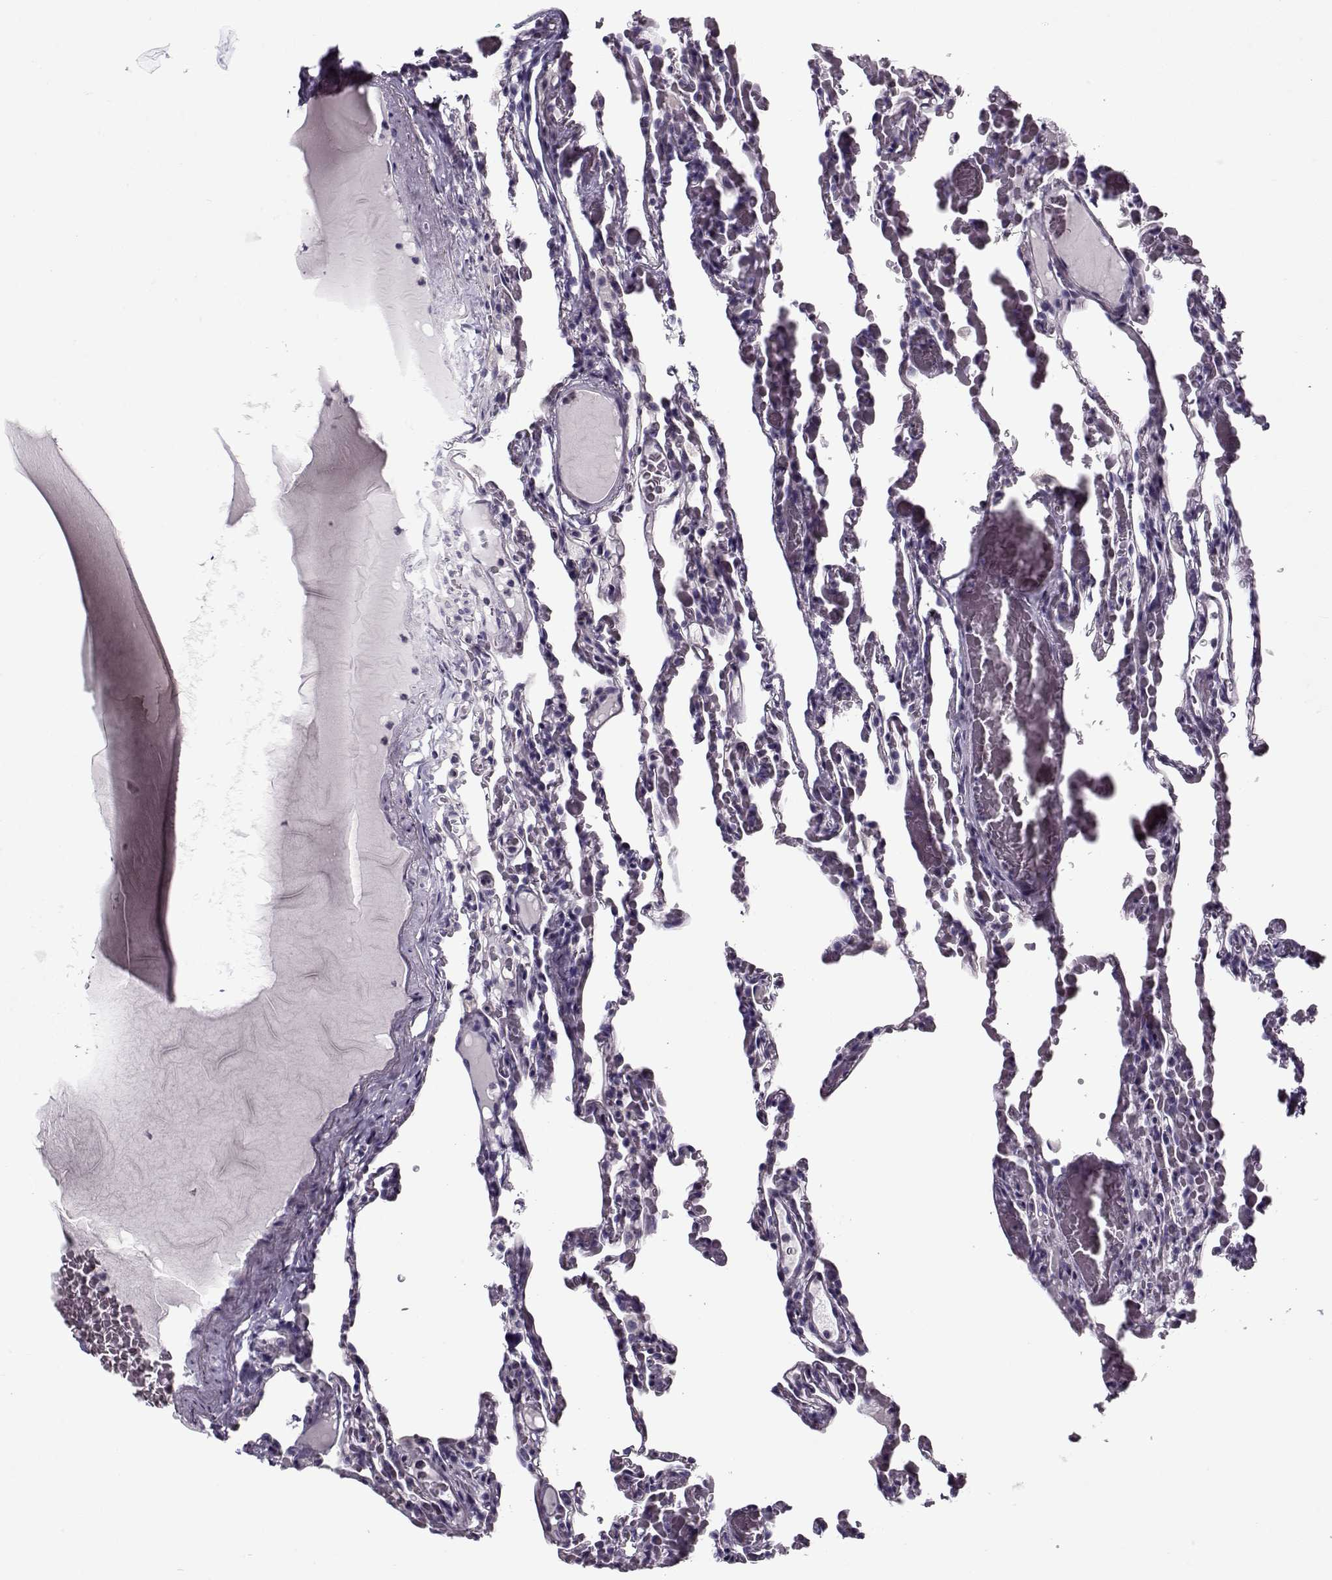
{"staining": {"intensity": "negative", "quantity": "none", "location": "none"}, "tissue": "lung", "cell_type": "Alveolar cells", "image_type": "normal", "snomed": [{"axis": "morphology", "description": "Normal tissue, NOS"}, {"axis": "topography", "description": "Lung"}], "caption": "This is an immunohistochemistry image of normal lung. There is no positivity in alveolar cells.", "gene": "CCDC136", "patient": {"sex": "female", "age": 43}}